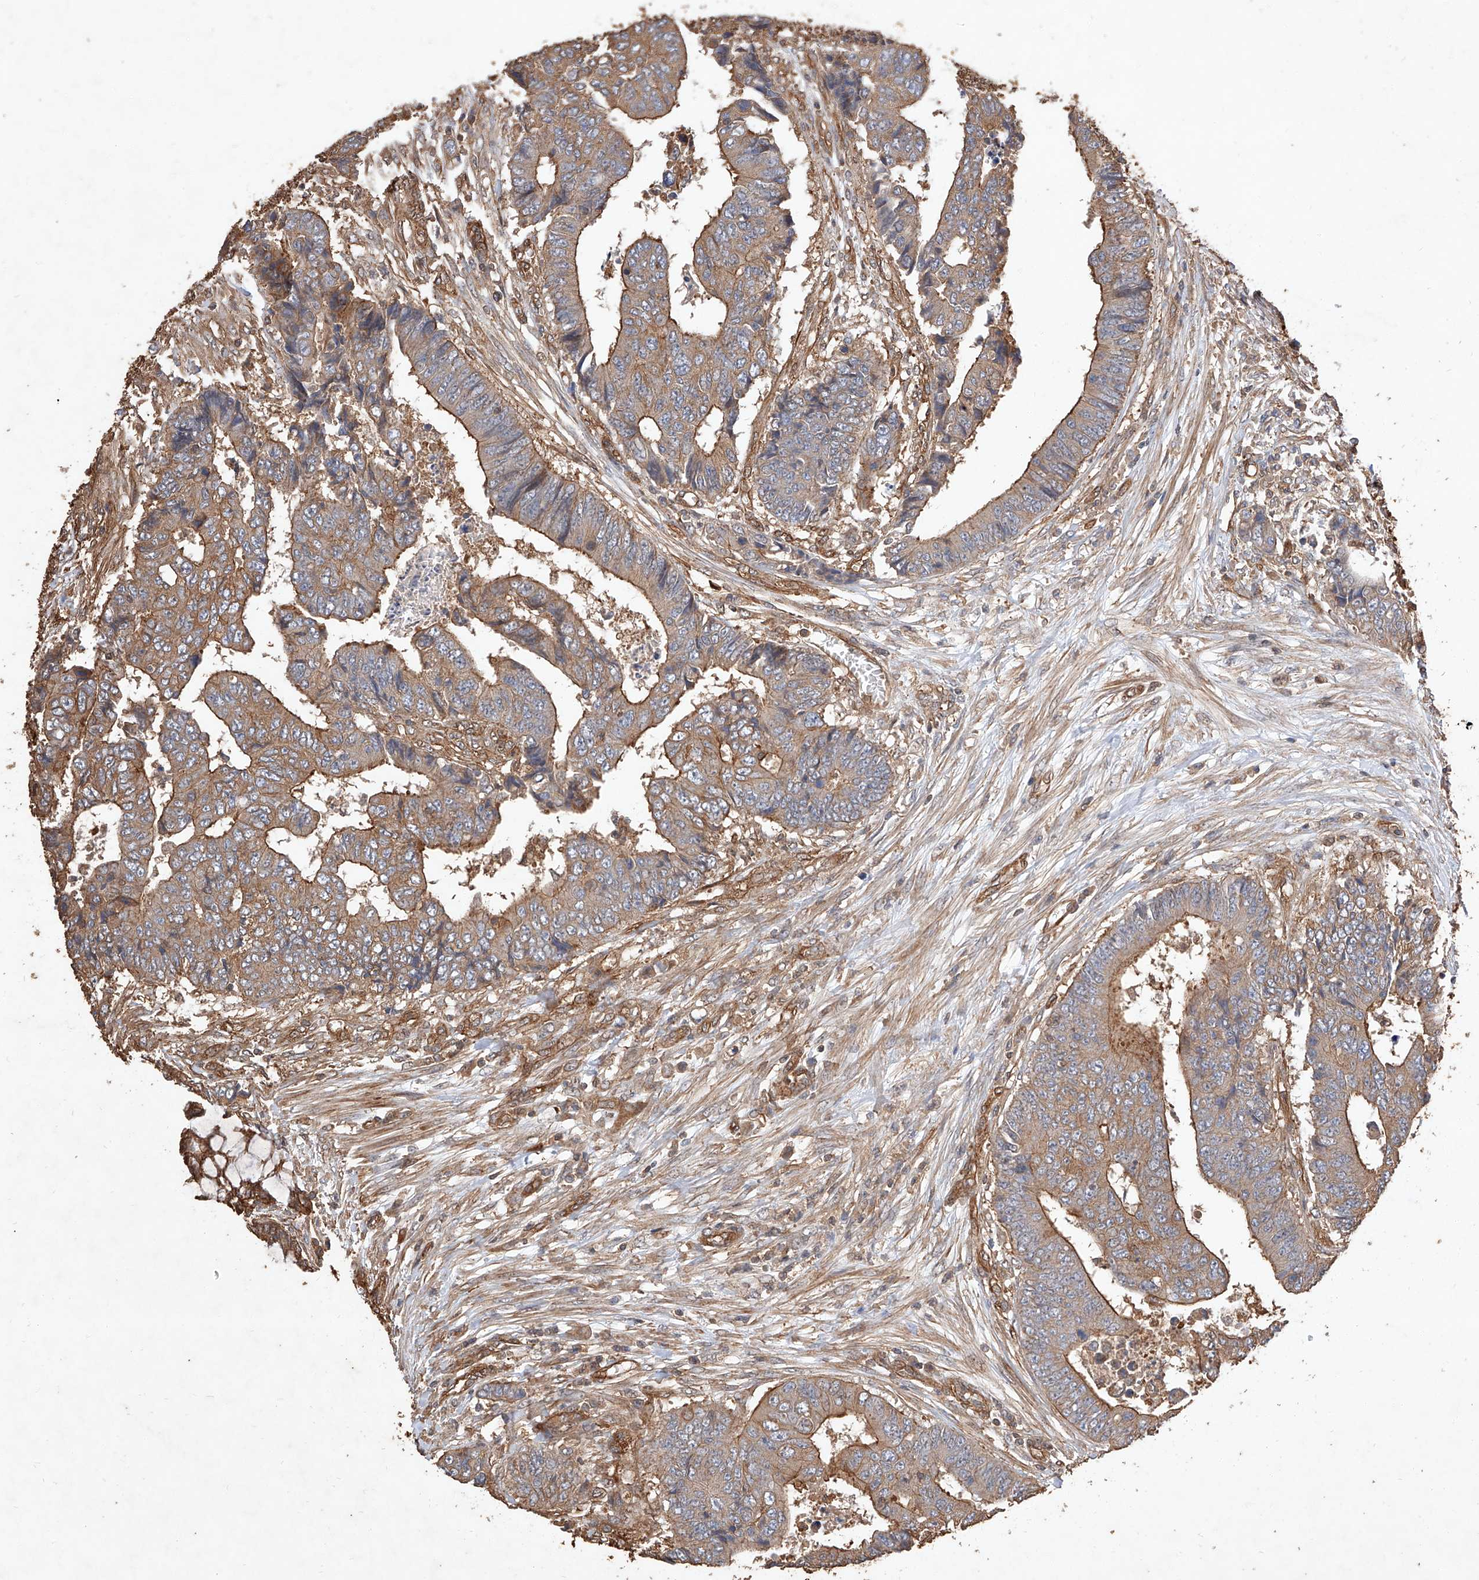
{"staining": {"intensity": "moderate", "quantity": ">75%", "location": "cytoplasmic/membranous"}, "tissue": "colorectal cancer", "cell_type": "Tumor cells", "image_type": "cancer", "snomed": [{"axis": "morphology", "description": "Adenocarcinoma, NOS"}, {"axis": "topography", "description": "Rectum"}], "caption": "Colorectal cancer (adenocarcinoma) stained with a brown dye displays moderate cytoplasmic/membranous positive expression in about >75% of tumor cells.", "gene": "GHDC", "patient": {"sex": "male", "age": 84}}